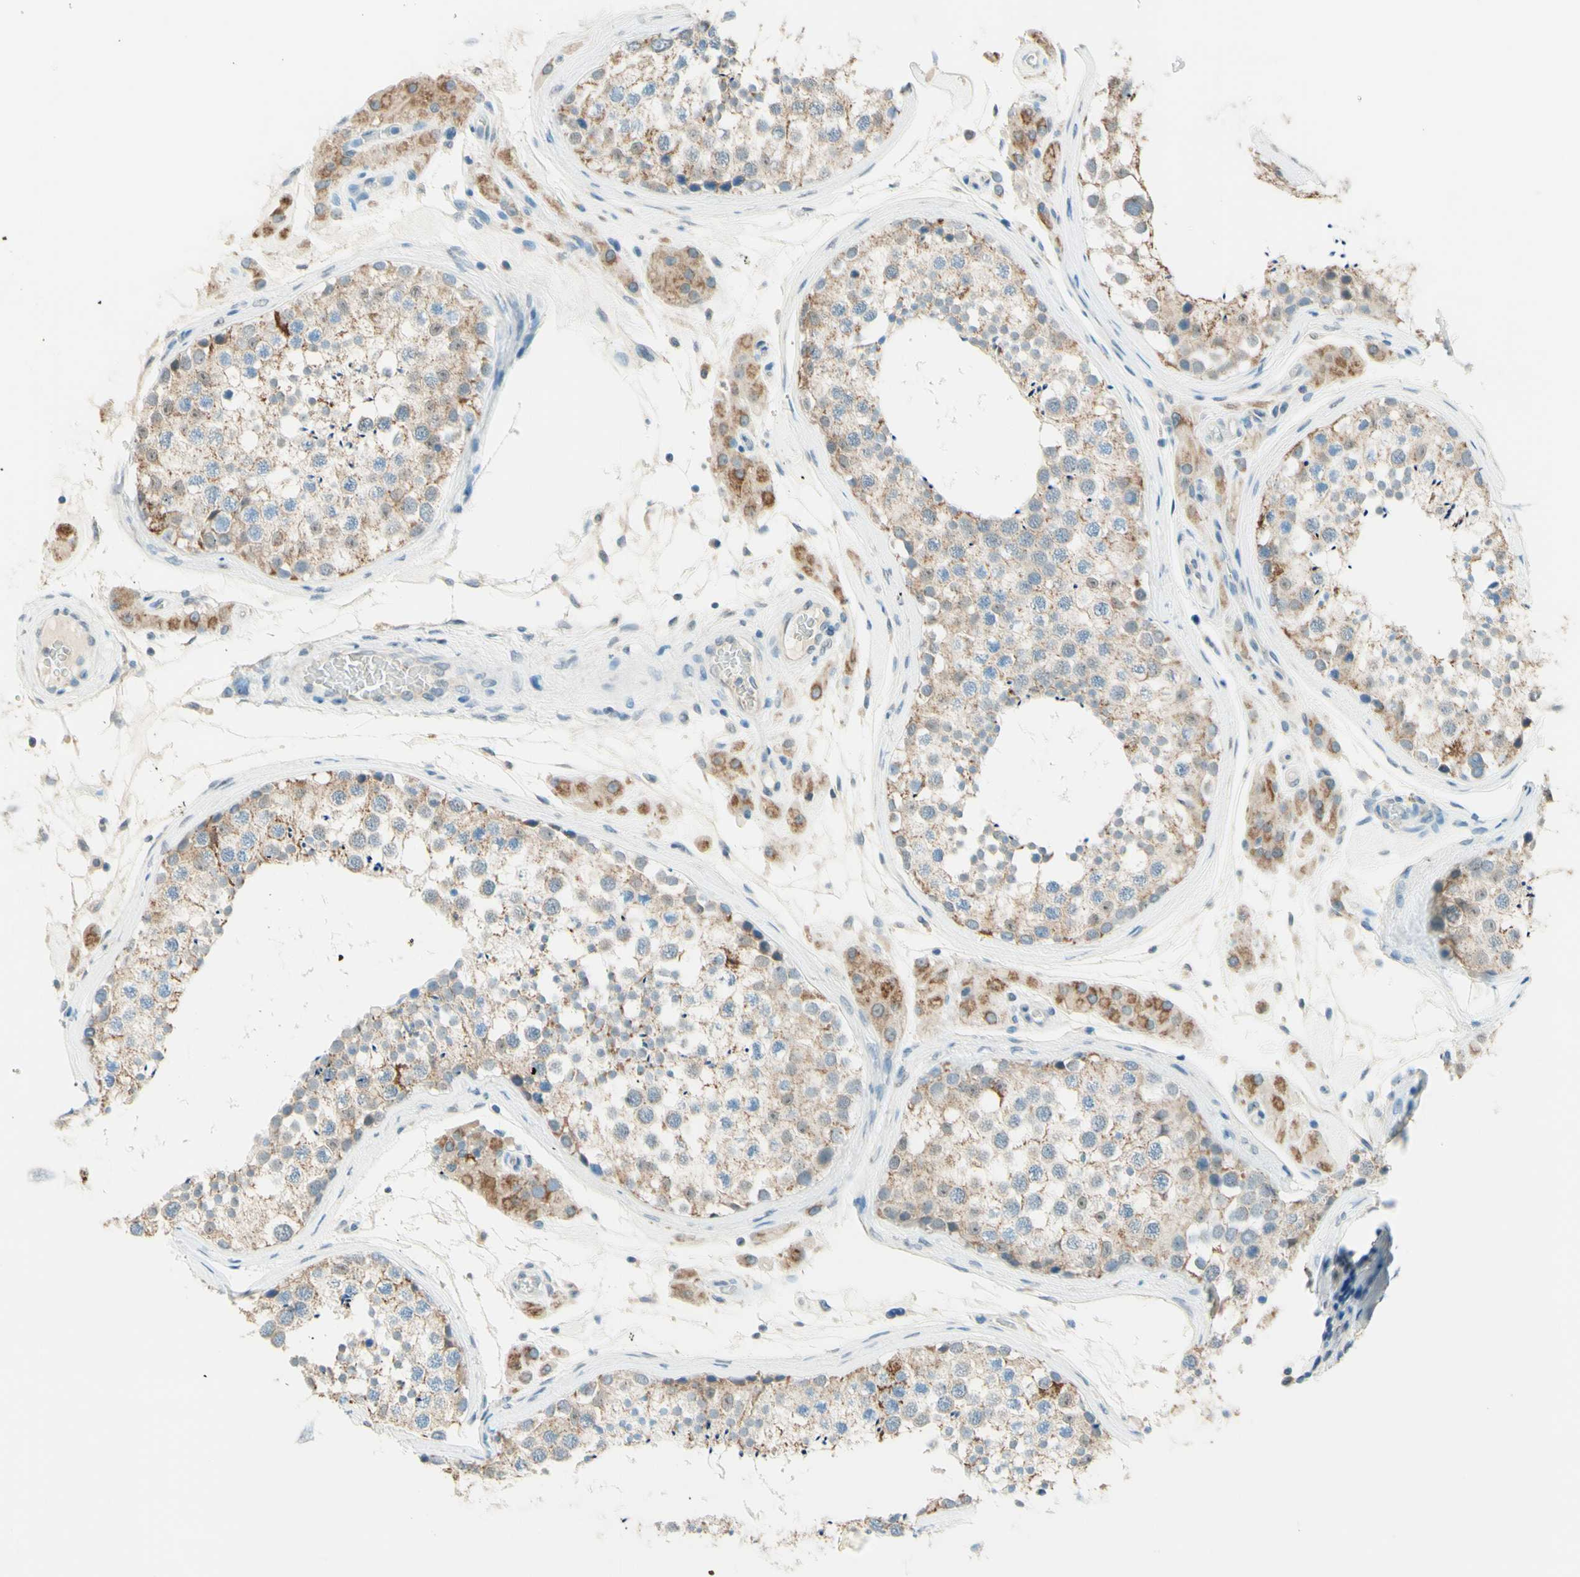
{"staining": {"intensity": "weak", "quantity": "25%-75%", "location": "cytoplasmic/membranous"}, "tissue": "testis", "cell_type": "Cells in seminiferous ducts", "image_type": "normal", "snomed": [{"axis": "morphology", "description": "Normal tissue, NOS"}, {"axis": "topography", "description": "Testis"}], "caption": "Normal testis reveals weak cytoplasmic/membranous expression in approximately 25%-75% of cells in seminiferous ducts, visualized by immunohistochemistry. The protein is stained brown, and the nuclei are stained in blue (DAB (3,3'-diaminobenzidine) IHC with brightfield microscopy, high magnification).", "gene": "JPH1", "patient": {"sex": "male", "age": 46}}